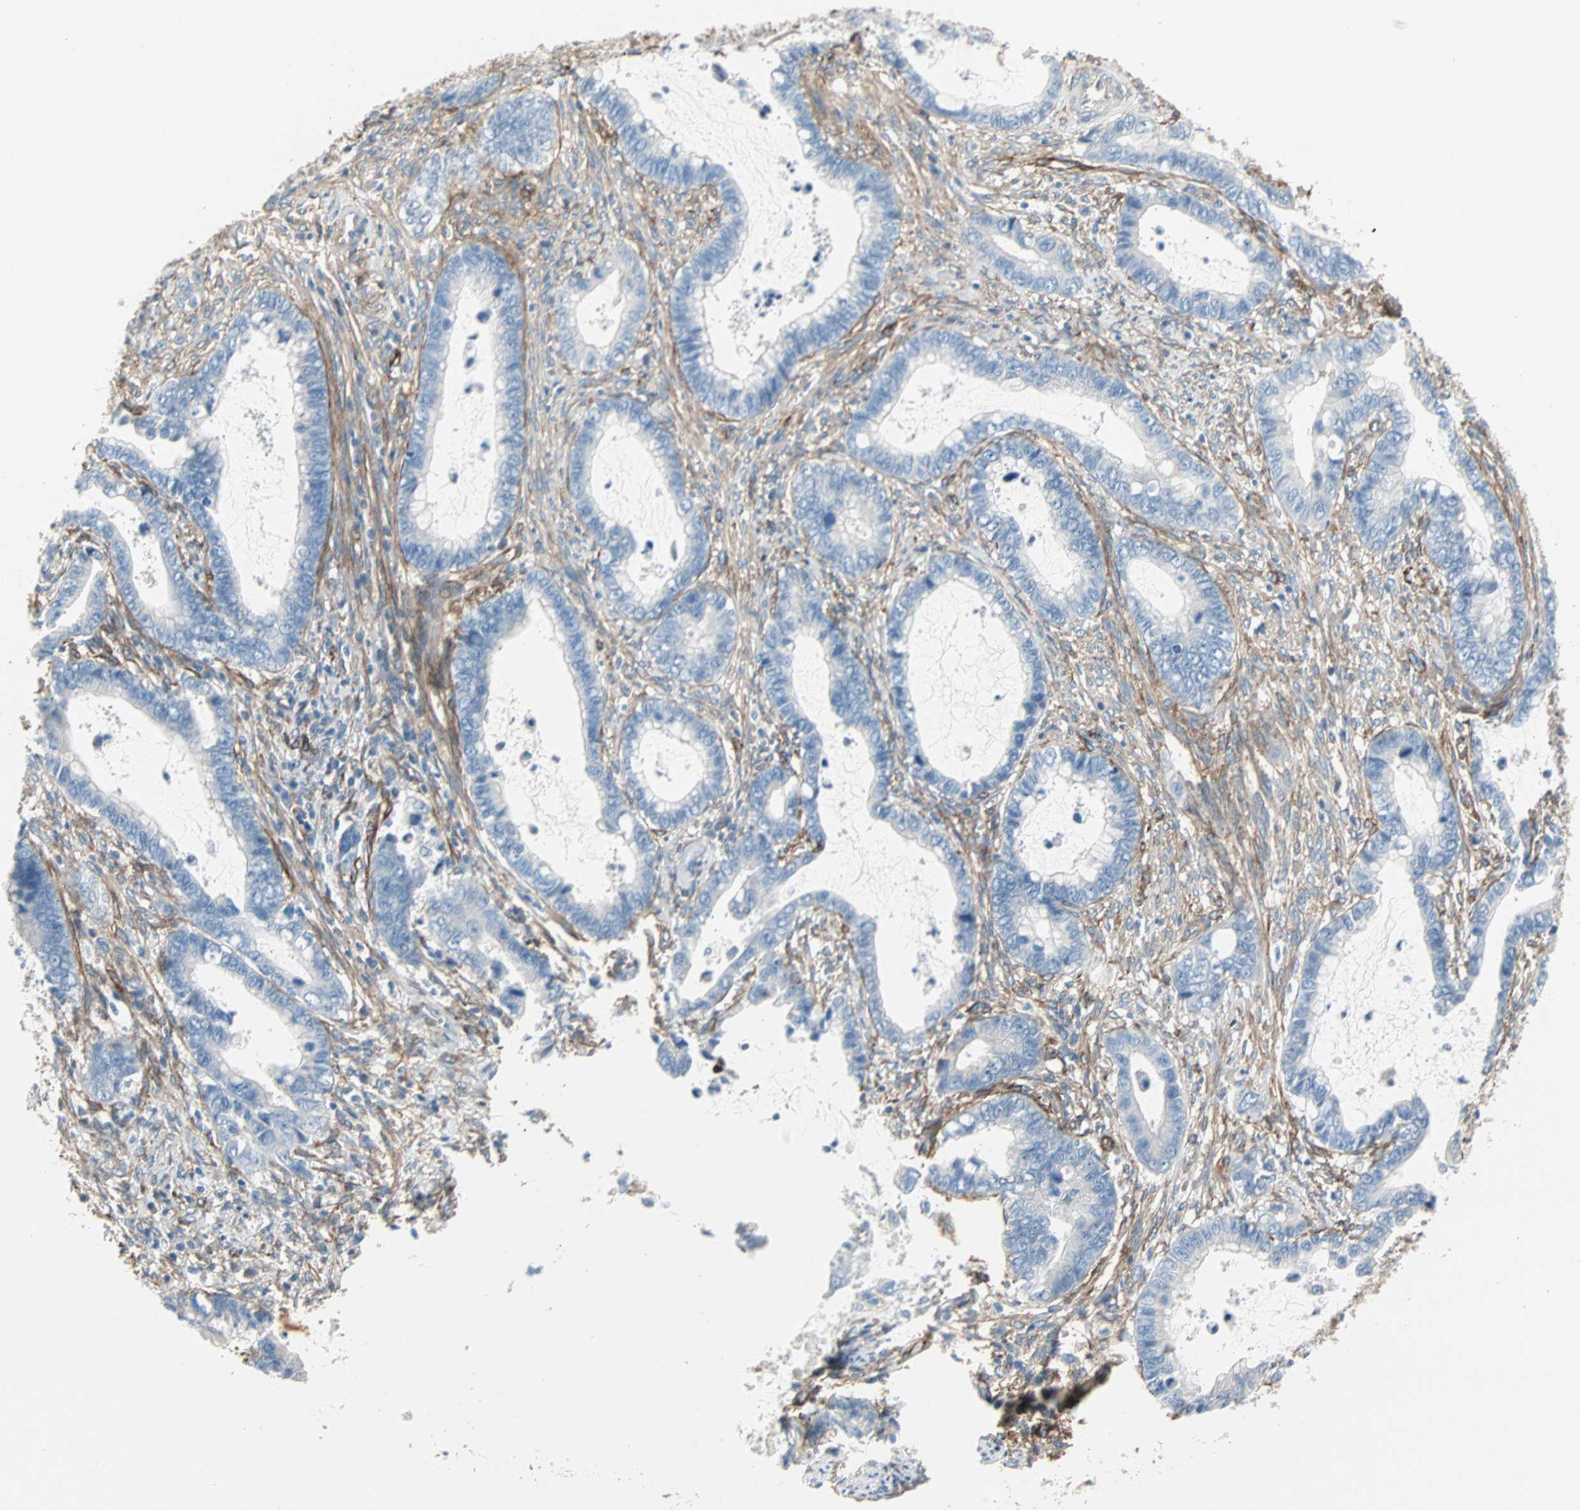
{"staining": {"intensity": "negative", "quantity": "none", "location": "none"}, "tissue": "cervical cancer", "cell_type": "Tumor cells", "image_type": "cancer", "snomed": [{"axis": "morphology", "description": "Adenocarcinoma, NOS"}, {"axis": "topography", "description": "Cervix"}], "caption": "Protein analysis of cervical cancer shows no significant staining in tumor cells.", "gene": "EPB41L2", "patient": {"sex": "female", "age": 44}}